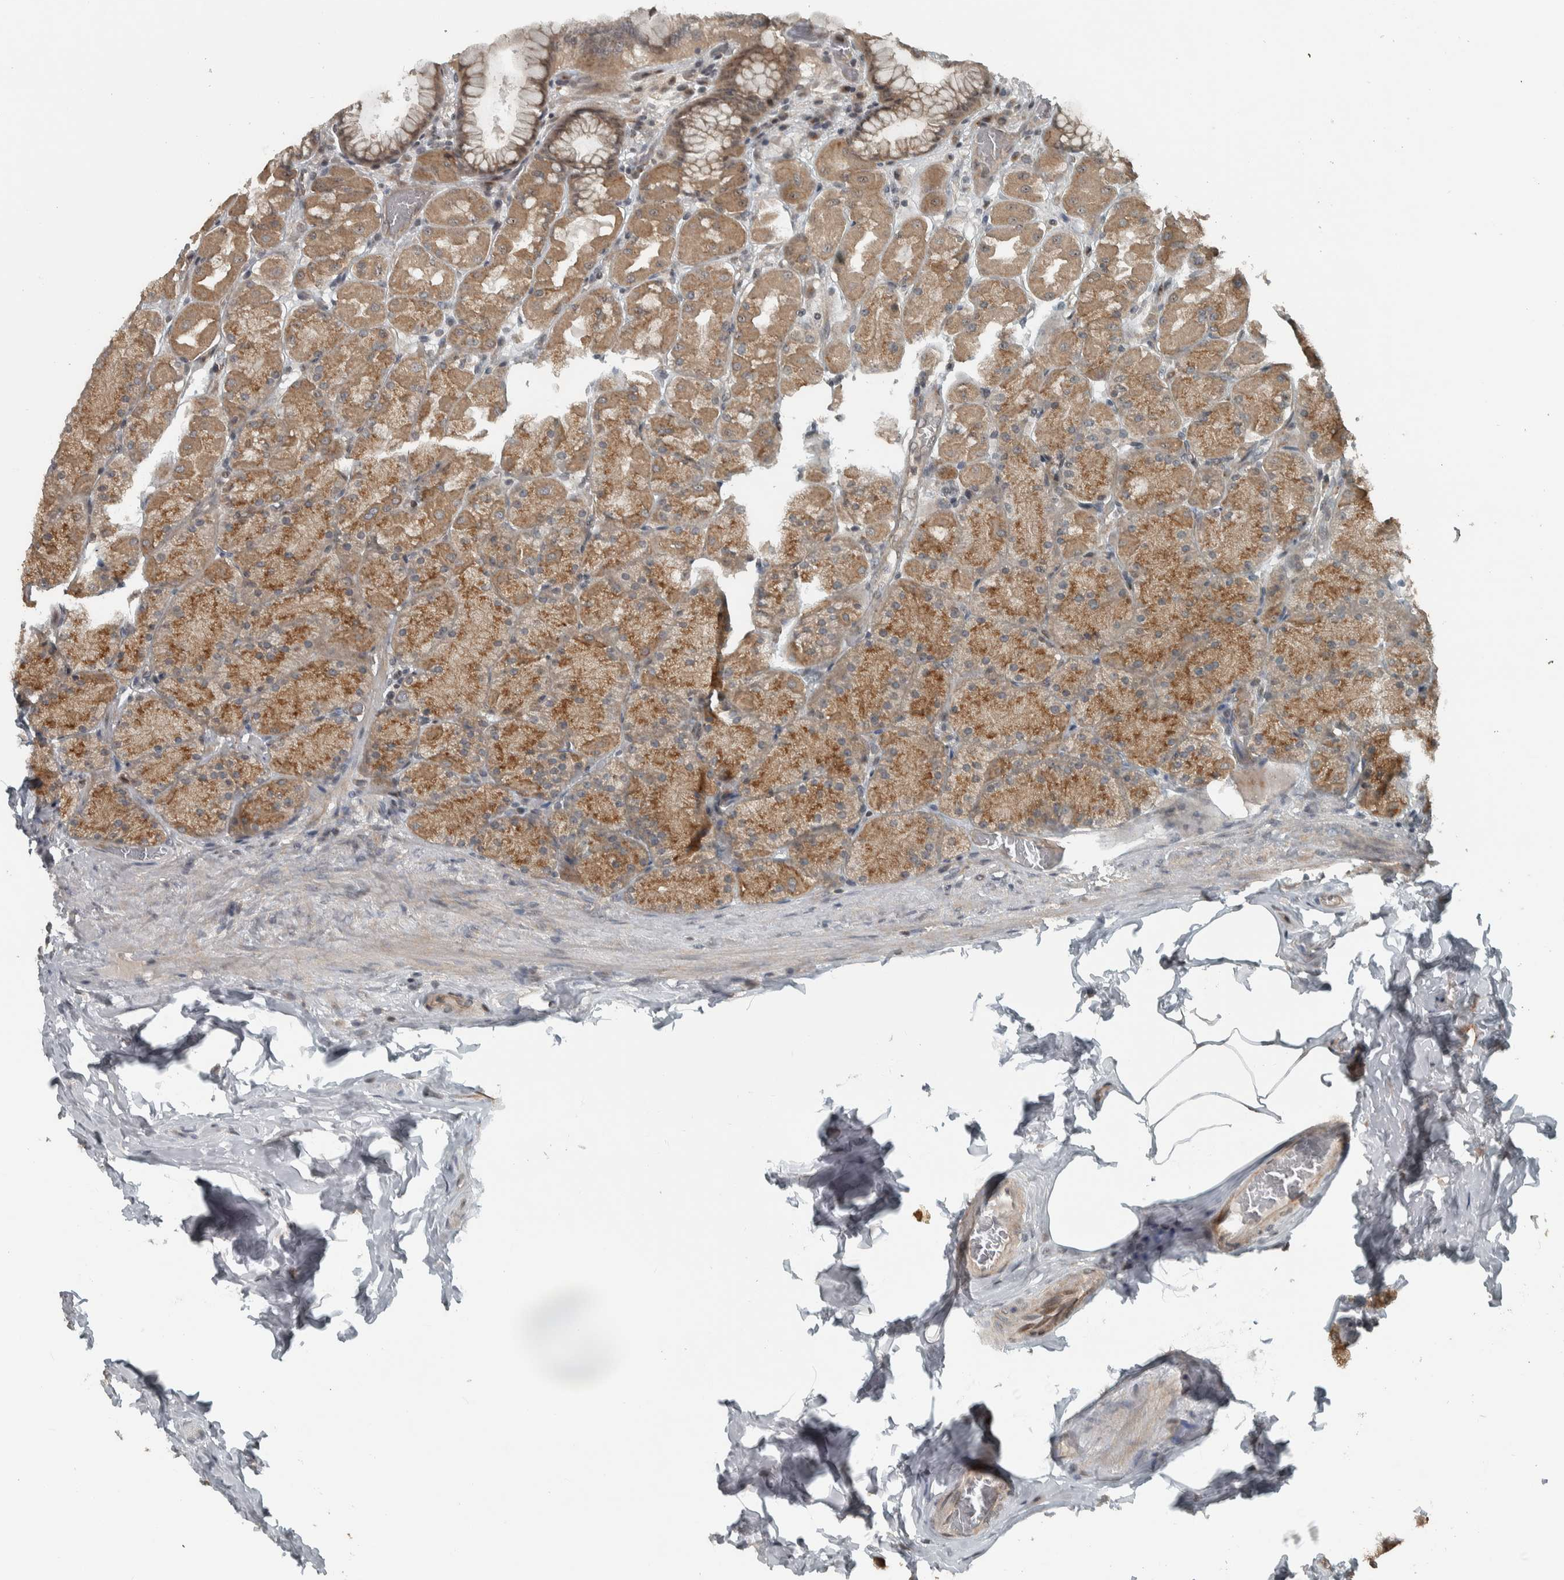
{"staining": {"intensity": "moderate", "quantity": ">75%", "location": "cytoplasmic/membranous"}, "tissue": "stomach", "cell_type": "Glandular cells", "image_type": "normal", "snomed": [{"axis": "morphology", "description": "Normal tissue, NOS"}, {"axis": "topography", "description": "Stomach, upper"}], "caption": "Moderate cytoplasmic/membranous positivity is present in approximately >75% of glandular cells in unremarkable stomach.", "gene": "NAPG", "patient": {"sex": "female", "age": 56}}